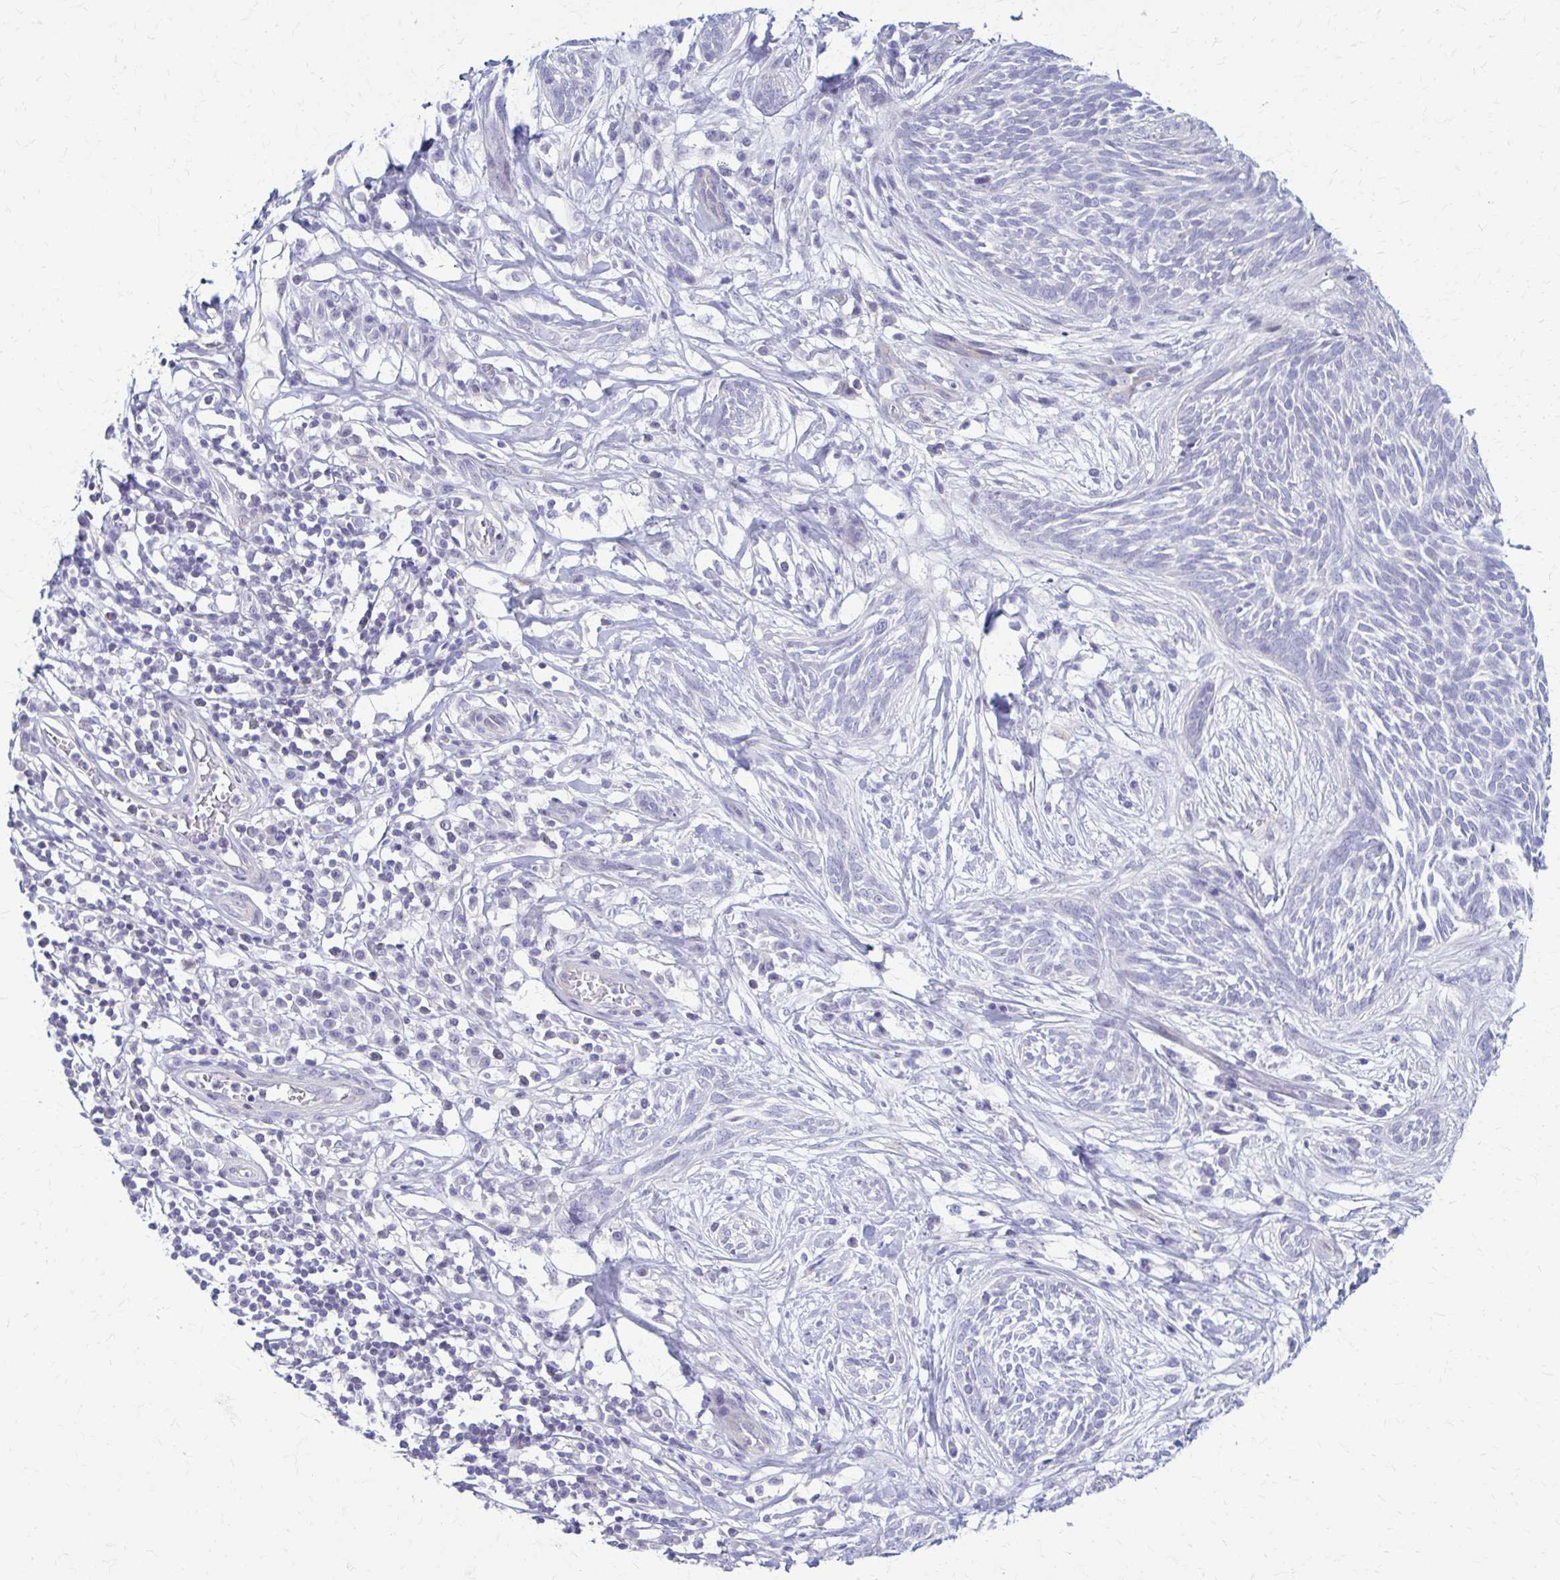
{"staining": {"intensity": "negative", "quantity": "none", "location": "none"}, "tissue": "skin cancer", "cell_type": "Tumor cells", "image_type": "cancer", "snomed": [{"axis": "morphology", "description": "Basal cell carcinoma"}, {"axis": "topography", "description": "Skin"}, {"axis": "topography", "description": "Skin, foot"}], "caption": "Immunohistochemistry of skin cancer displays no positivity in tumor cells.", "gene": "RHOBTB2", "patient": {"sex": "female", "age": 86}}